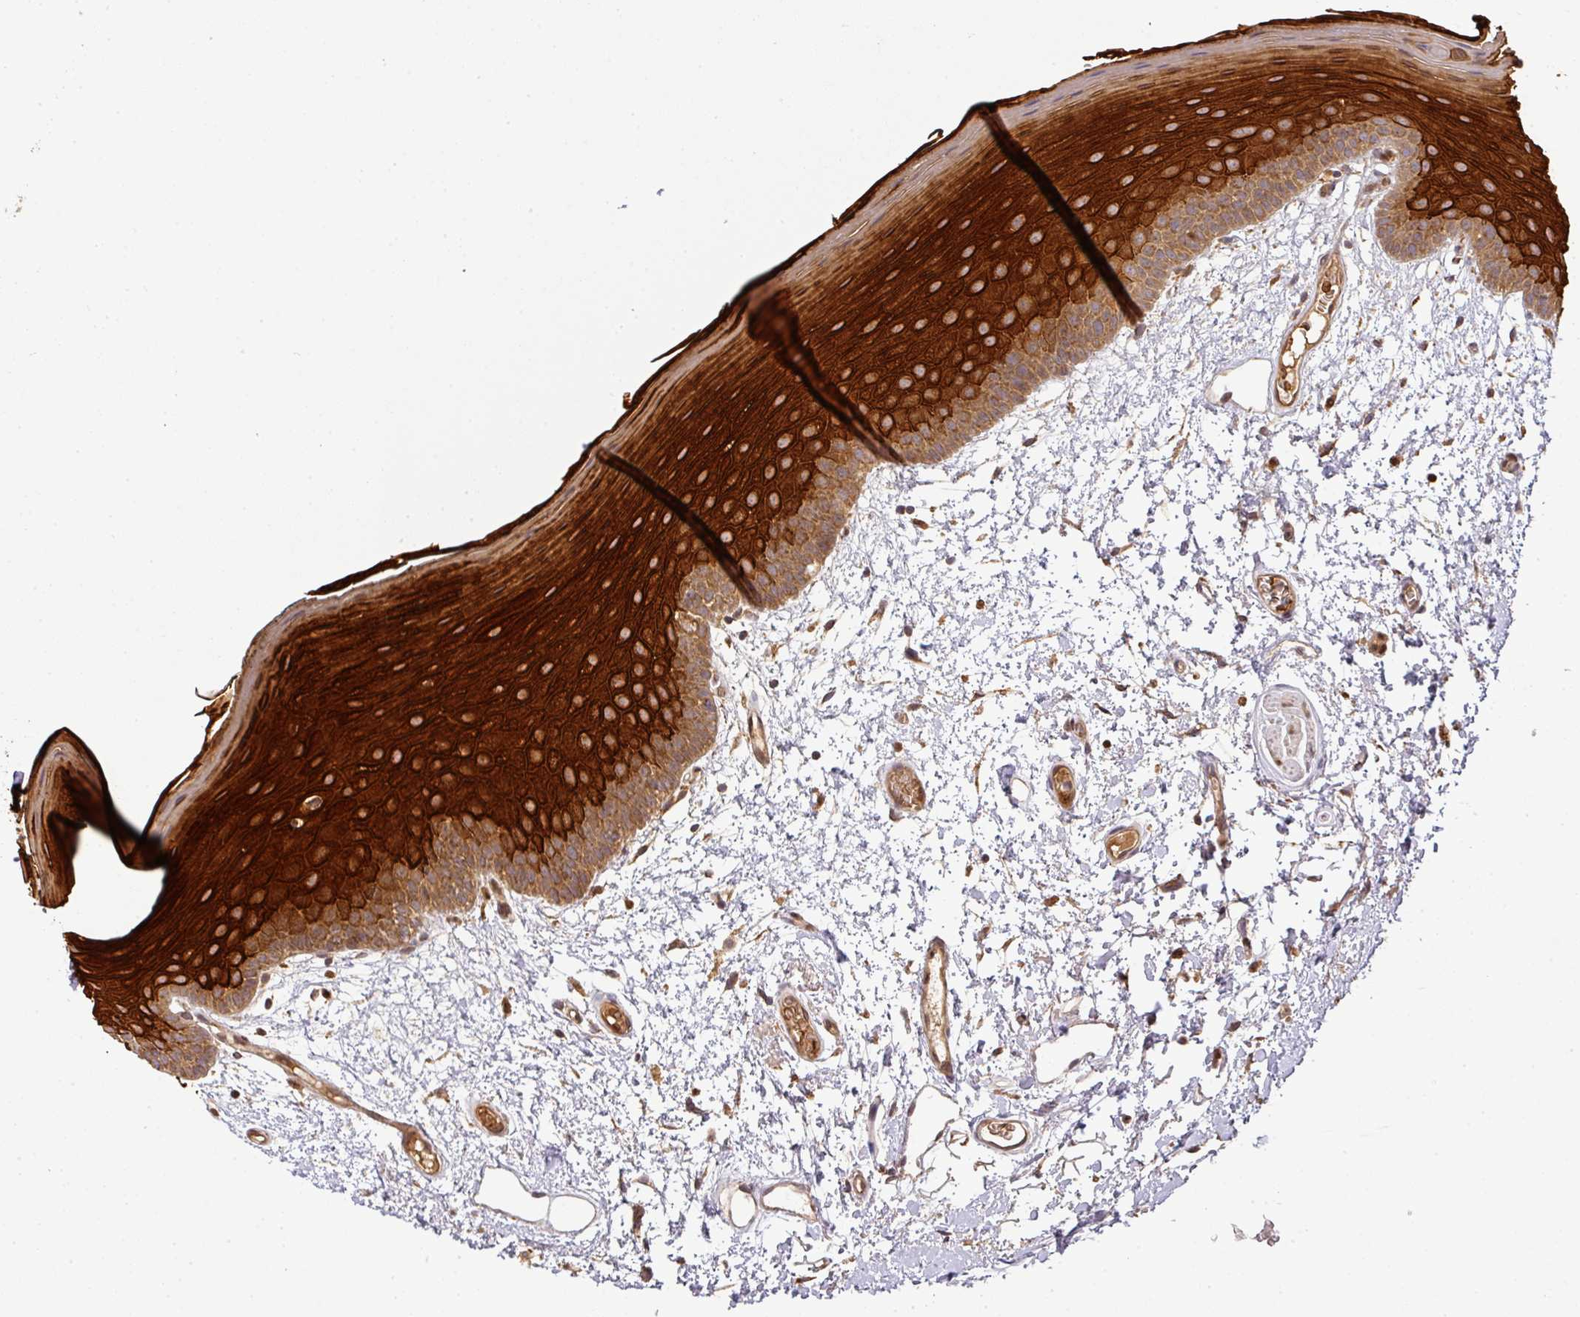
{"staining": {"intensity": "strong", "quantity": ">75%", "location": "cytoplasmic/membranous"}, "tissue": "oral mucosa", "cell_type": "Squamous epithelial cells", "image_type": "normal", "snomed": [{"axis": "morphology", "description": "Normal tissue, NOS"}, {"axis": "morphology", "description": "Squamous cell carcinoma, NOS"}, {"axis": "topography", "description": "Oral tissue"}, {"axis": "topography", "description": "Head-Neck"}], "caption": "The micrograph shows immunohistochemical staining of benign oral mucosa. There is strong cytoplasmic/membranous staining is identified in about >75% of squamous epithelial cells. (Stains: DAB in brown, nuclei in blue, Microscopy: brightfield microscopy at high magnification).", "gene": "MALSU1", "patient": {"sex": "female", "age": 81}}